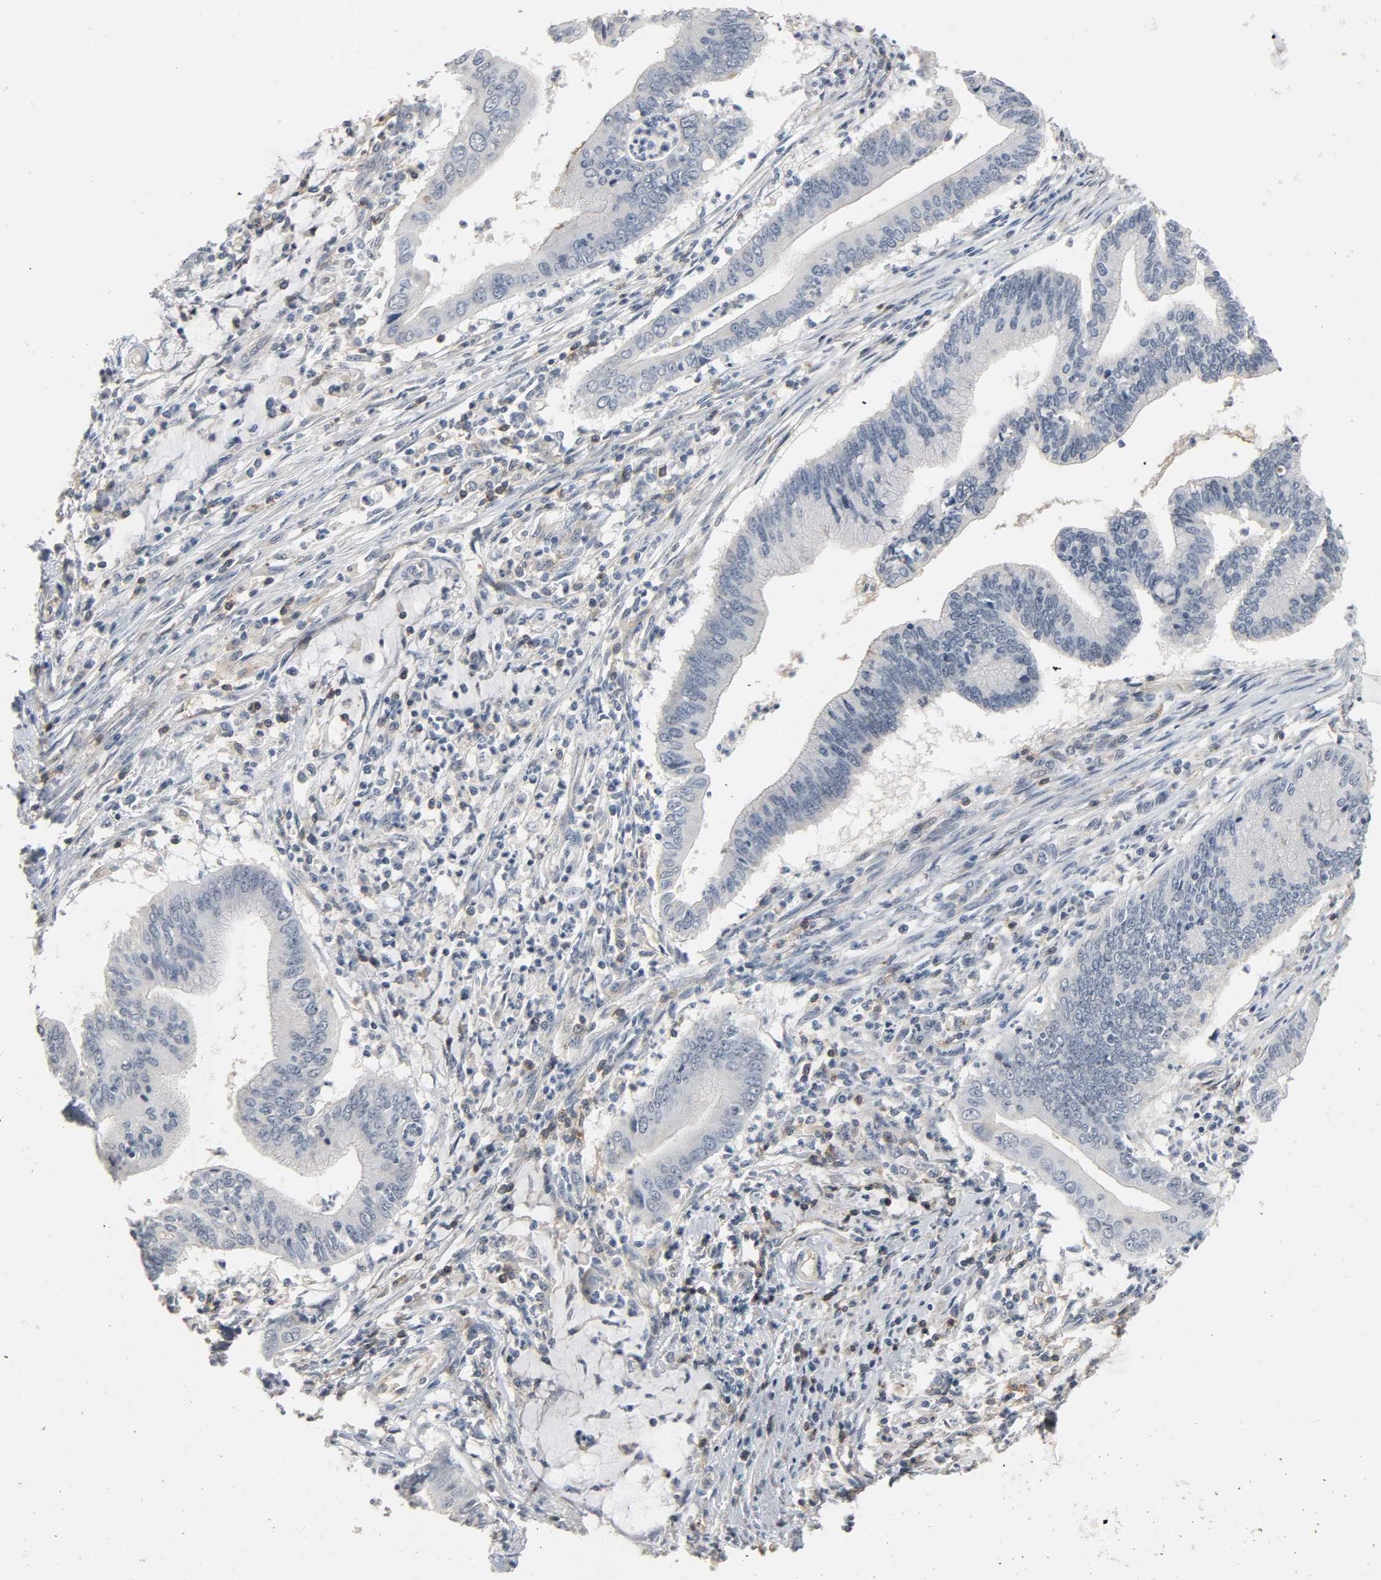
{"staining": {"intensity": "negative", "quantity": "none", "location": "none"}, "tissue": "cervical cancer", "cell_type": "Tumor cells", "image_type": "cancer", "snomed": [{"axis": "morphology", "description": "Adenocarcinoma, NOS"}, {"axis": "topography", "description": "Cervix"}], "caption": "Cervical cancer was stained to show a protein in brown. There is no significant positivity in tumor cells. (Stains: DAB (3,3'-diaminobenzidine) IHC with hematoxylin counter stain, Microscopy: brightfield microscopy at high magnification).", "gene": "CD4", "patient": {"sex": "female", "age": 36}}